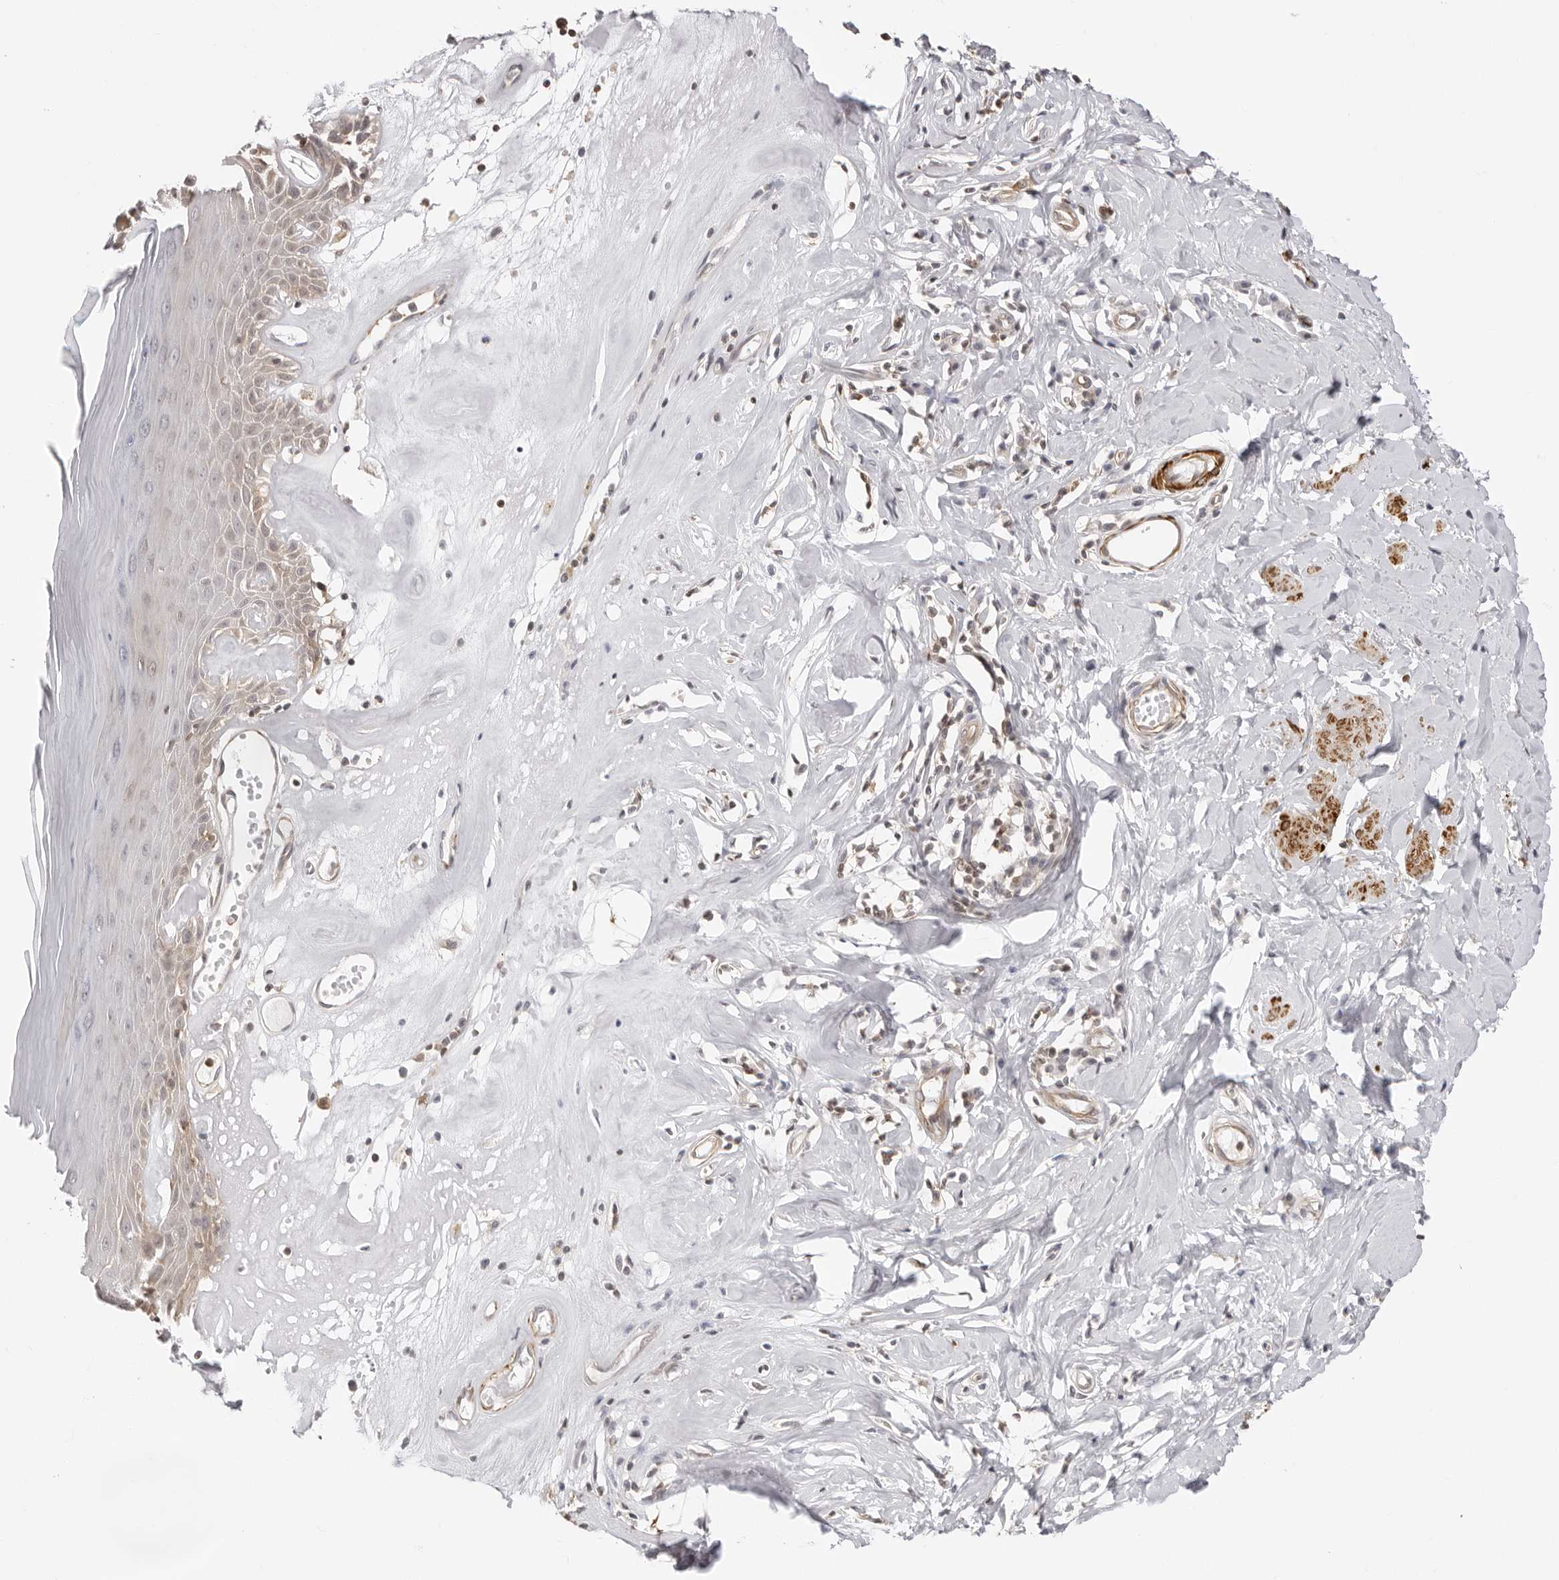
{"staining": {"intensity": "moderate", "quantity": "<25%", "location": "cytoplasmic/membranous"}, "tissue": "skin", "cell_type": "Epidermal cells", "image_type": "normal", "snomed": [{"axis": "morphology", "description": "Normal tissue, NOS"}, {"axis": "morphology", "description": "Inflammation, NOS"}, {"axis": "topography", "description": "Vulva"}], "caption": "Protein positivity by IHC demonstrates moderate cytoplasmic/membranous expression in about <25% of epidermal cells in normal skin.", "gene": "UNK", "patient": {"sex": "female", "age": 84}}